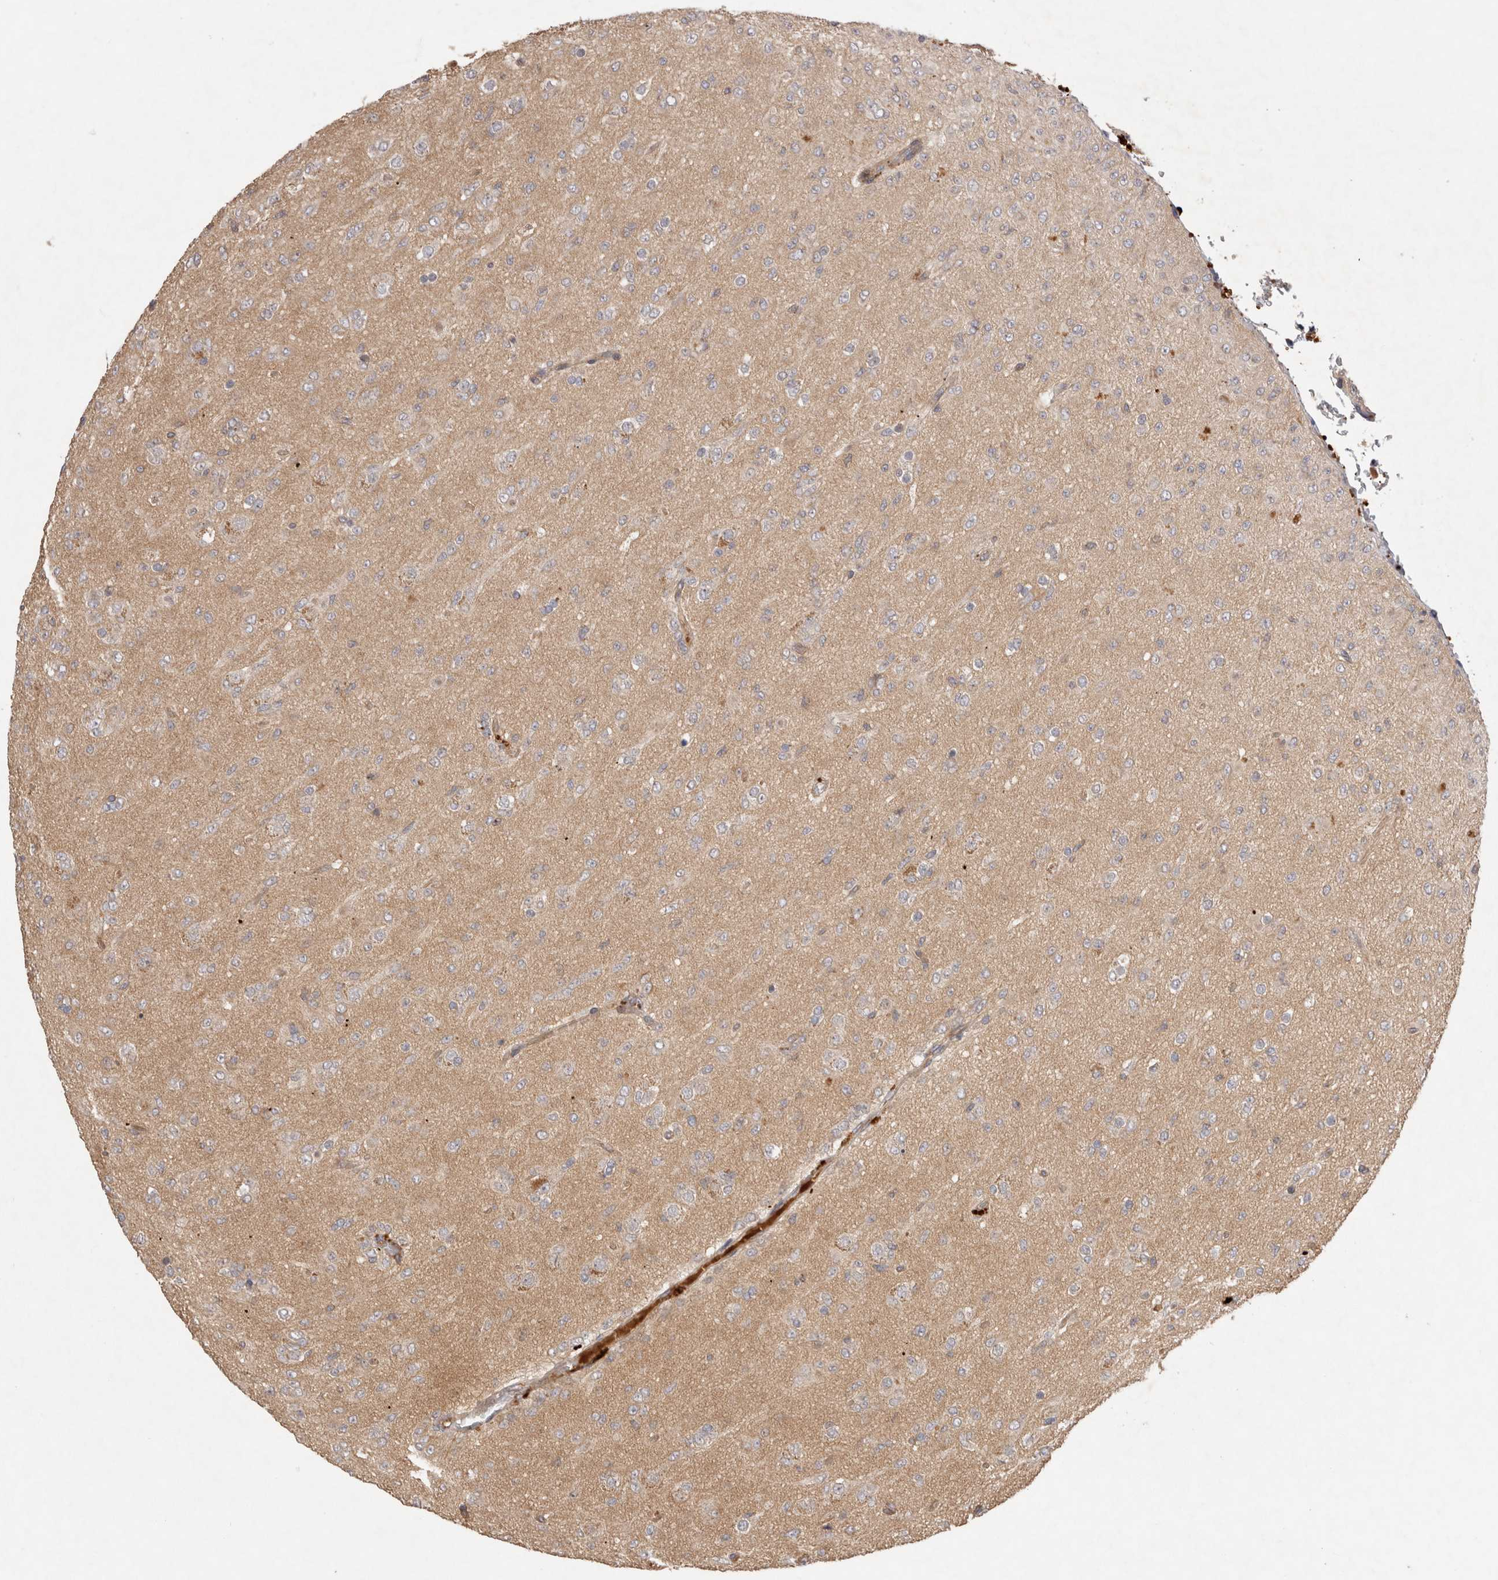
{"staining": {"intensity": "weak", "quantity": "<25%", "location": "cytoplasmic/membranous"}, "tissue": "glioma", "cell_type": "Tumor cells", "image_type": "cancer", "snomed": [{"axis": "morphology", "description": "Glioma, malignant, Low grade"}, {"axis": "topography", "description": "Brain"}], "caption": "Tumor cells are negative for brown protein staining in malignant low-grade glioma.", "gene": "PPP1R42", "patient": {"sex": "male", "age": 65}}